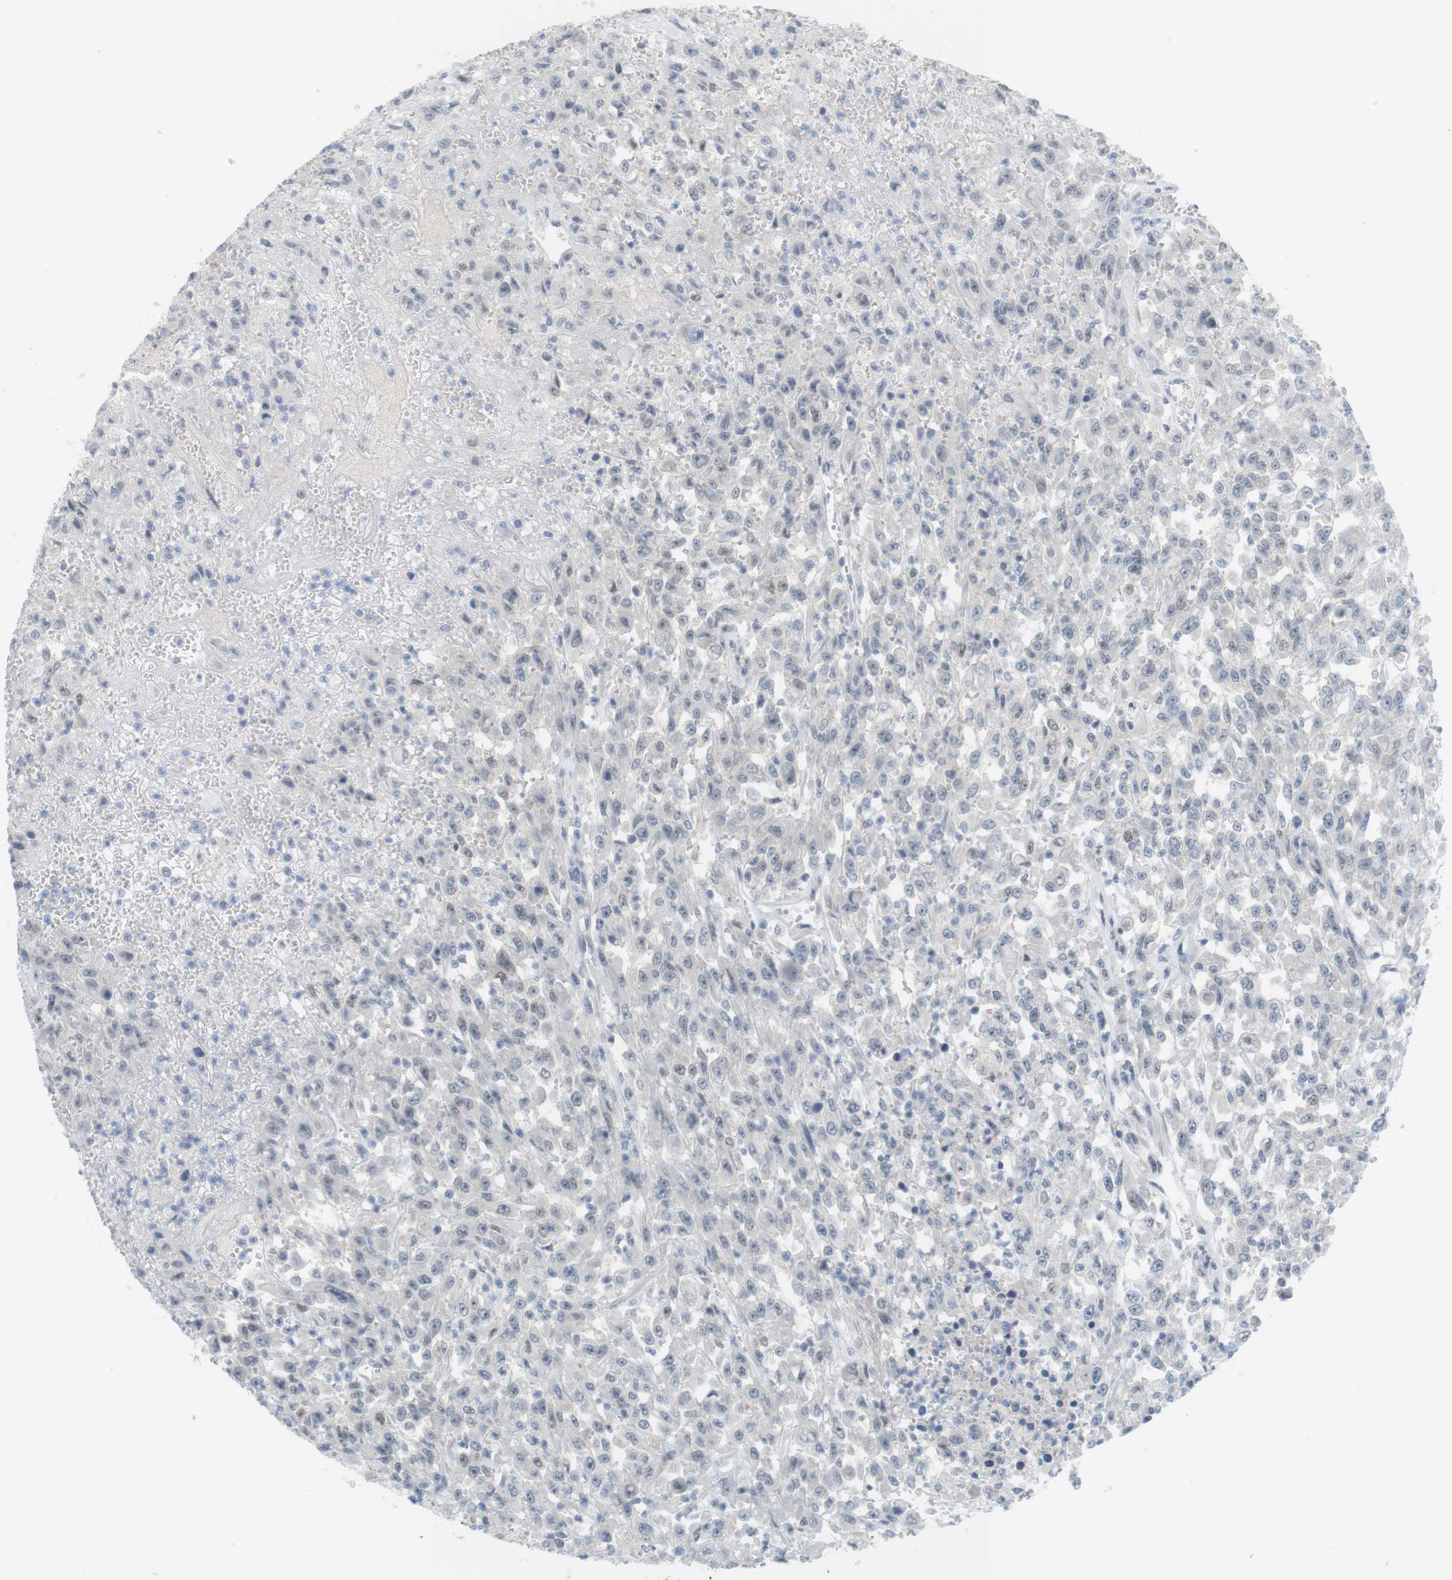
{"staining": {"intensity": "weak", "quantity": "<25%", "location": "nuclear"}, "tissue": "urothelial cancer", "cell_type": "Tumor cells", "image_type": "cancer", "snomed": [{"axis": "morphology", "description": "Urothelial carcinoma, High grade"}, {"axis": "topography", "description": "Urinary bladder"}], "caption": "Tumor cells are negative for protein expression in human urothelial carcinoma (high-grade). Nuclei are stained in blue.", "gene": "CREB3L2", "patient": {"sex": "male", "age": 46}}